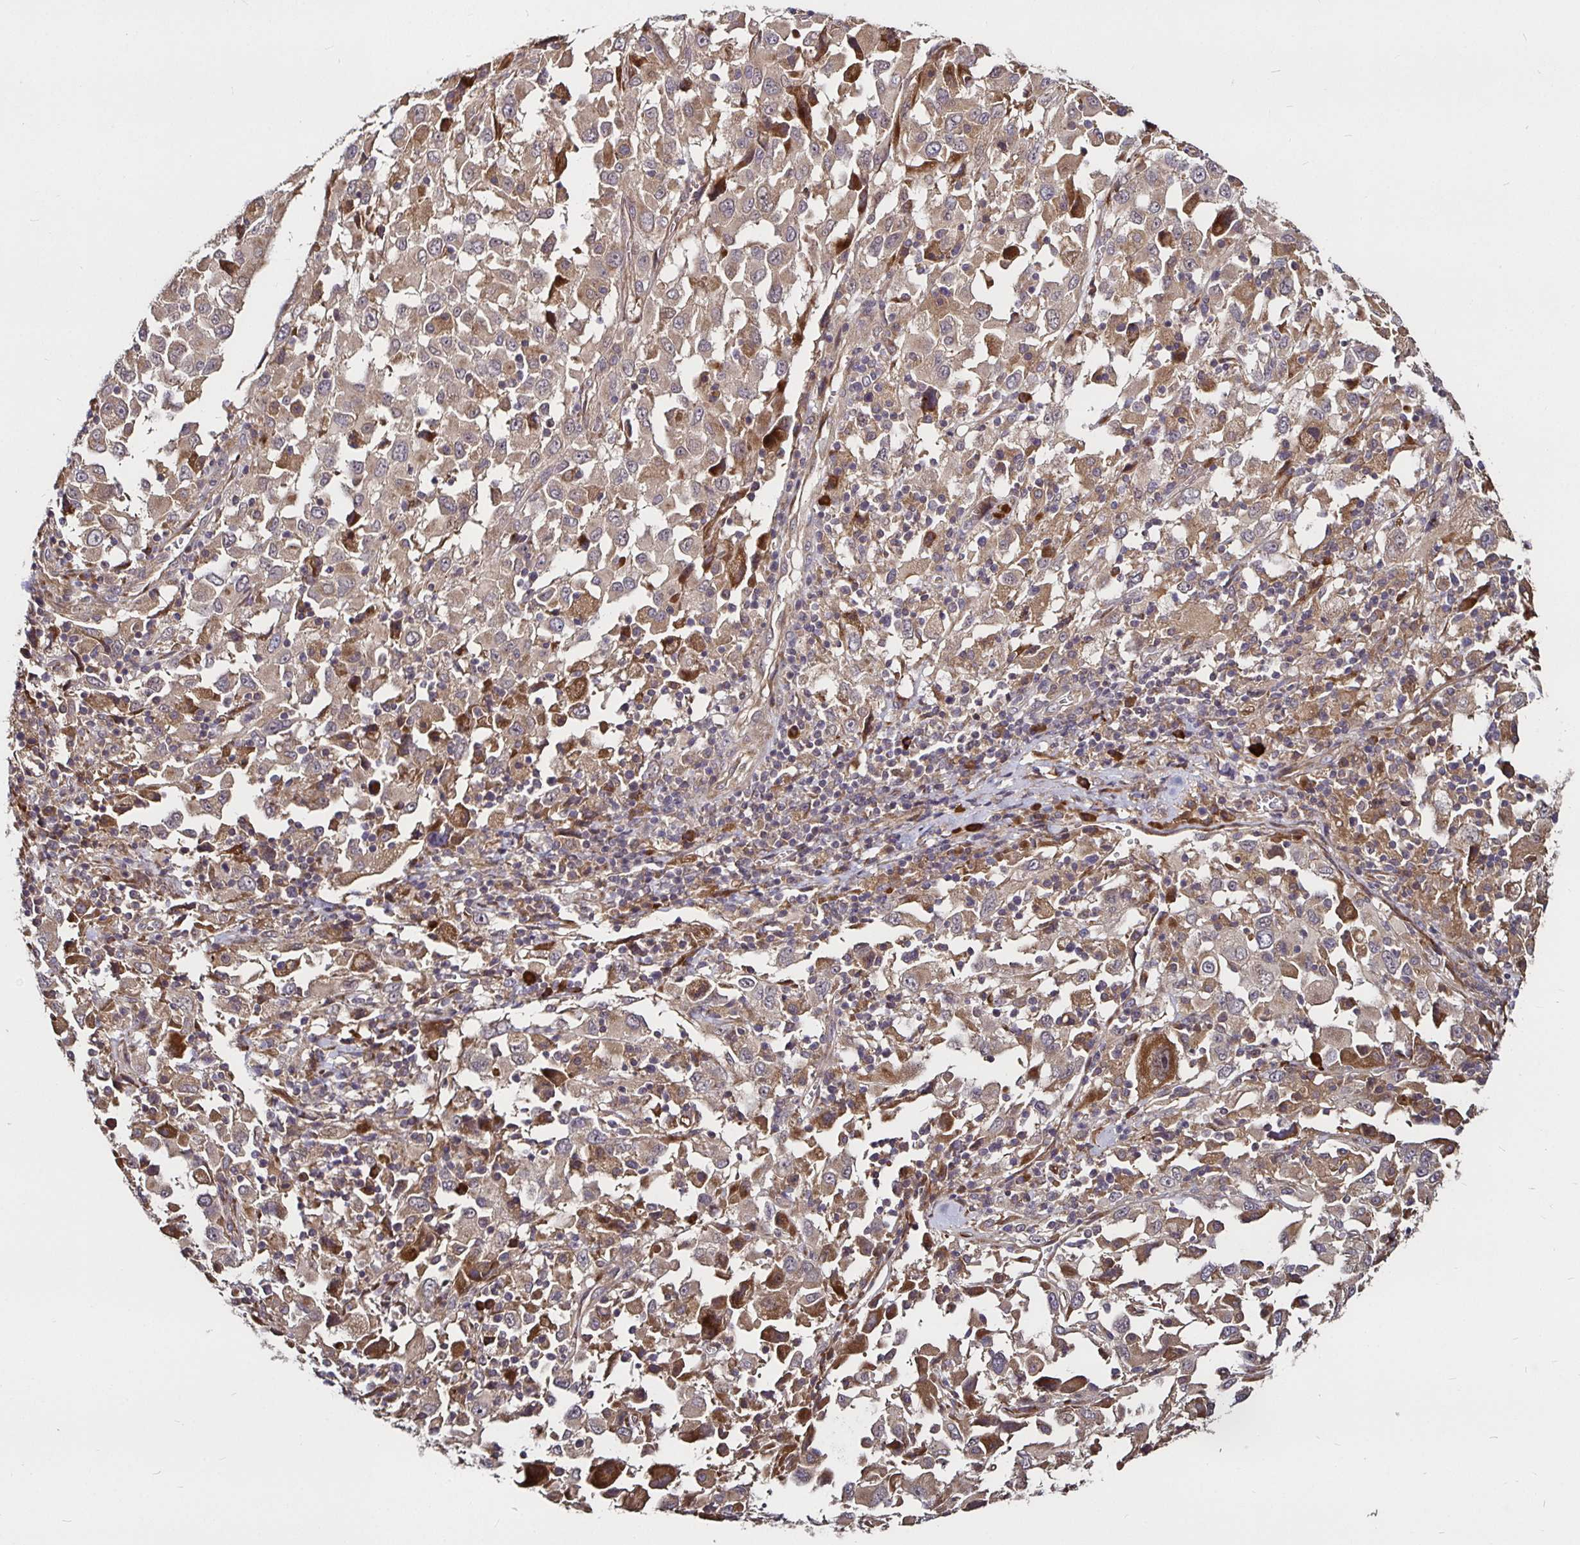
{"staining": {"intensity": "moderate", "quantity": ">75%", "location": "cytoplasmic/membranous"}, "tissue": "melanoma", "cell_type": "Tumor cells", "image_type": "cancer", "snomed": [{"axis": "morphology", "description": "Malignant melanoma, Metastatic site"}, {"axis": "topography", "description": "Soft tissue"}], "caption": "Brown immunohistochemical staining in malignant melanoma (metastatic site) reveals moderate cytoplasmic/membranous positivity in about >75% of tumor cells. (DAB (3,3'-diaminobenzidine) IHC, brown staining for protein, blue staining for nuclei).", "gene": "MLST8", "patient": {"sex": "male", "age": 50}}